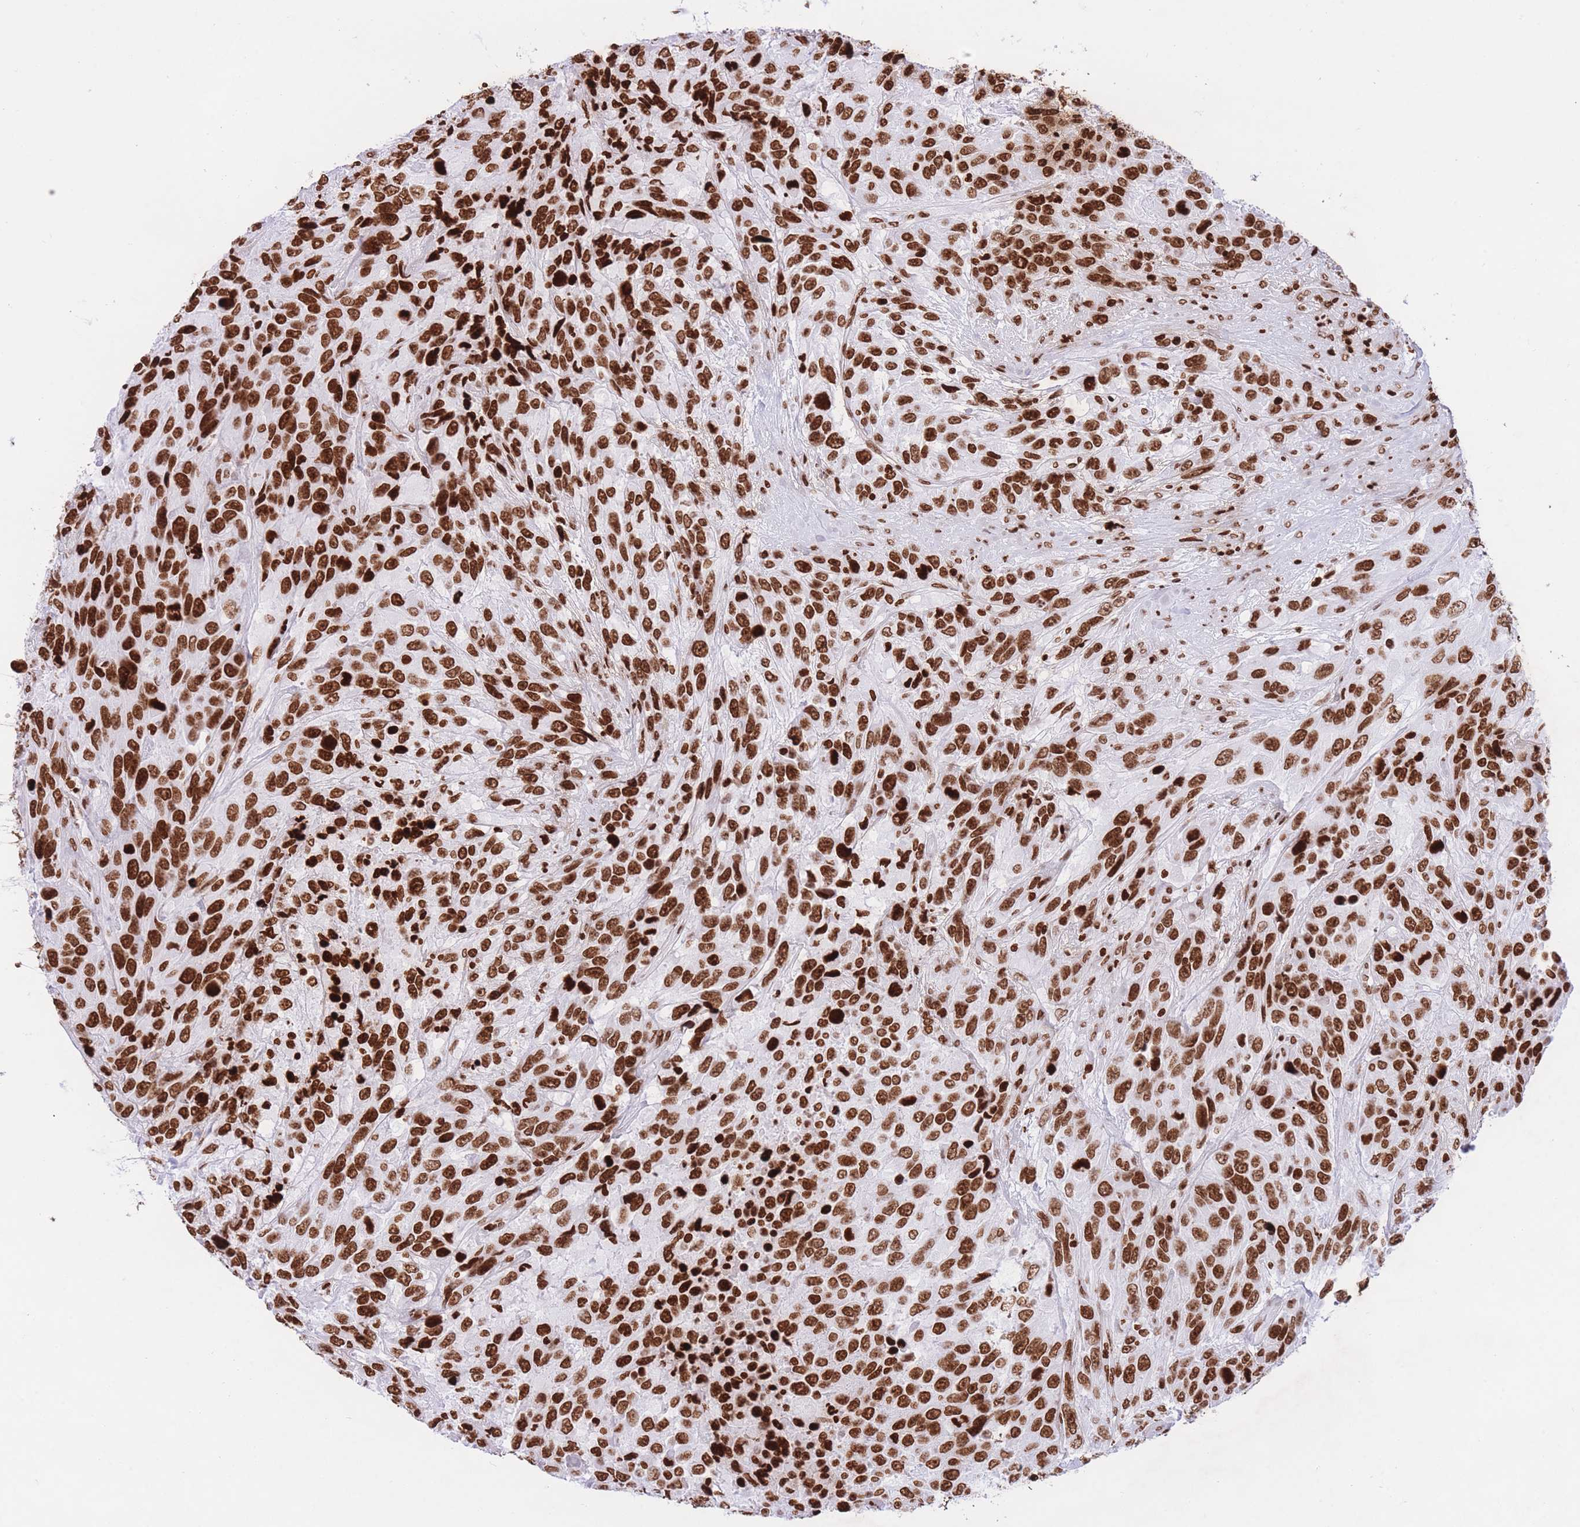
{"staining": {"intensity": "strong", "quantity": ">75%", "location": "nuclear"}, "tissue": "urothelial cancer", "cell_type": "Tumor cells", "image_type": "cancer", "snomed": [{"axis": "morphology", "description": "Urothelial carcinoma, High grade"}, {"axis": "topography", "description": "Urinary bladder"}], "caption": "Immunohistochemistry image of urothelial cancer stained for a protein (brown), which reveals high levels of strong nuclear positivity in approximately >75% of tumor cells.", "gene": "H2BC11", "patient": {"sex": "female", "age": 70}}